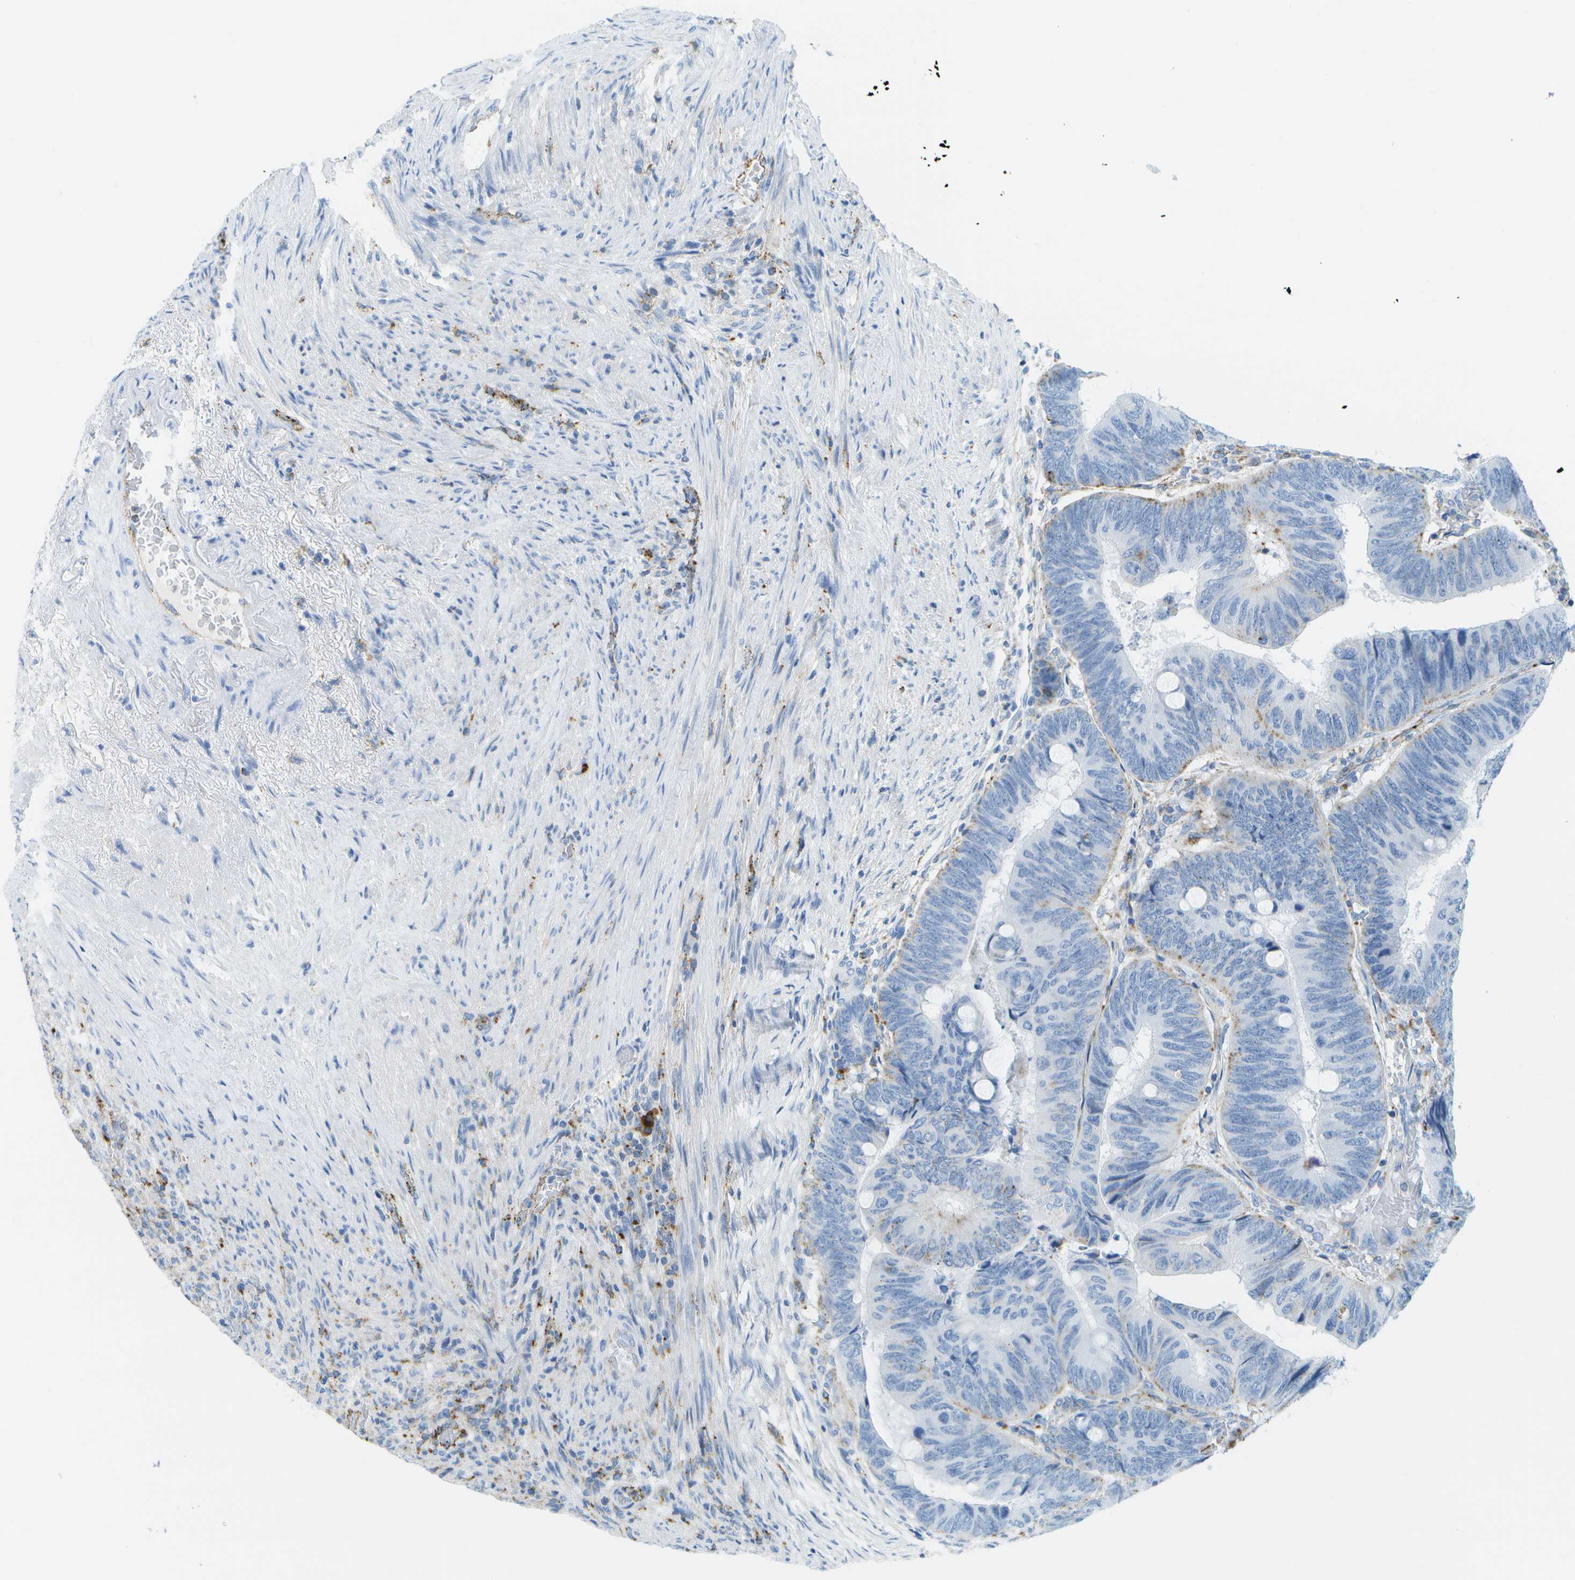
{"staining": {"intensity": "weak", "quantity": "<25%", "location": "cytoplasmic/membranous"}, "tissue": "colorectal cancer", "cell_type": "Tumor cells", "image_type": "cancer", "snomed": [{"axis": "morphology", "description": "Normal tissue, NOS"}, {"axis": "morphology", "description": "Adenocarcinoma, NOS"}, {"axis": "topography", "description": "Rectum"}], "caption": "Photomicrograph shows no significant protein positivity in tumor cells of colorectal cancer (adenocarcinoma).", "gene": "PRCP", "patient": {"sex": "male", "age": 92}}